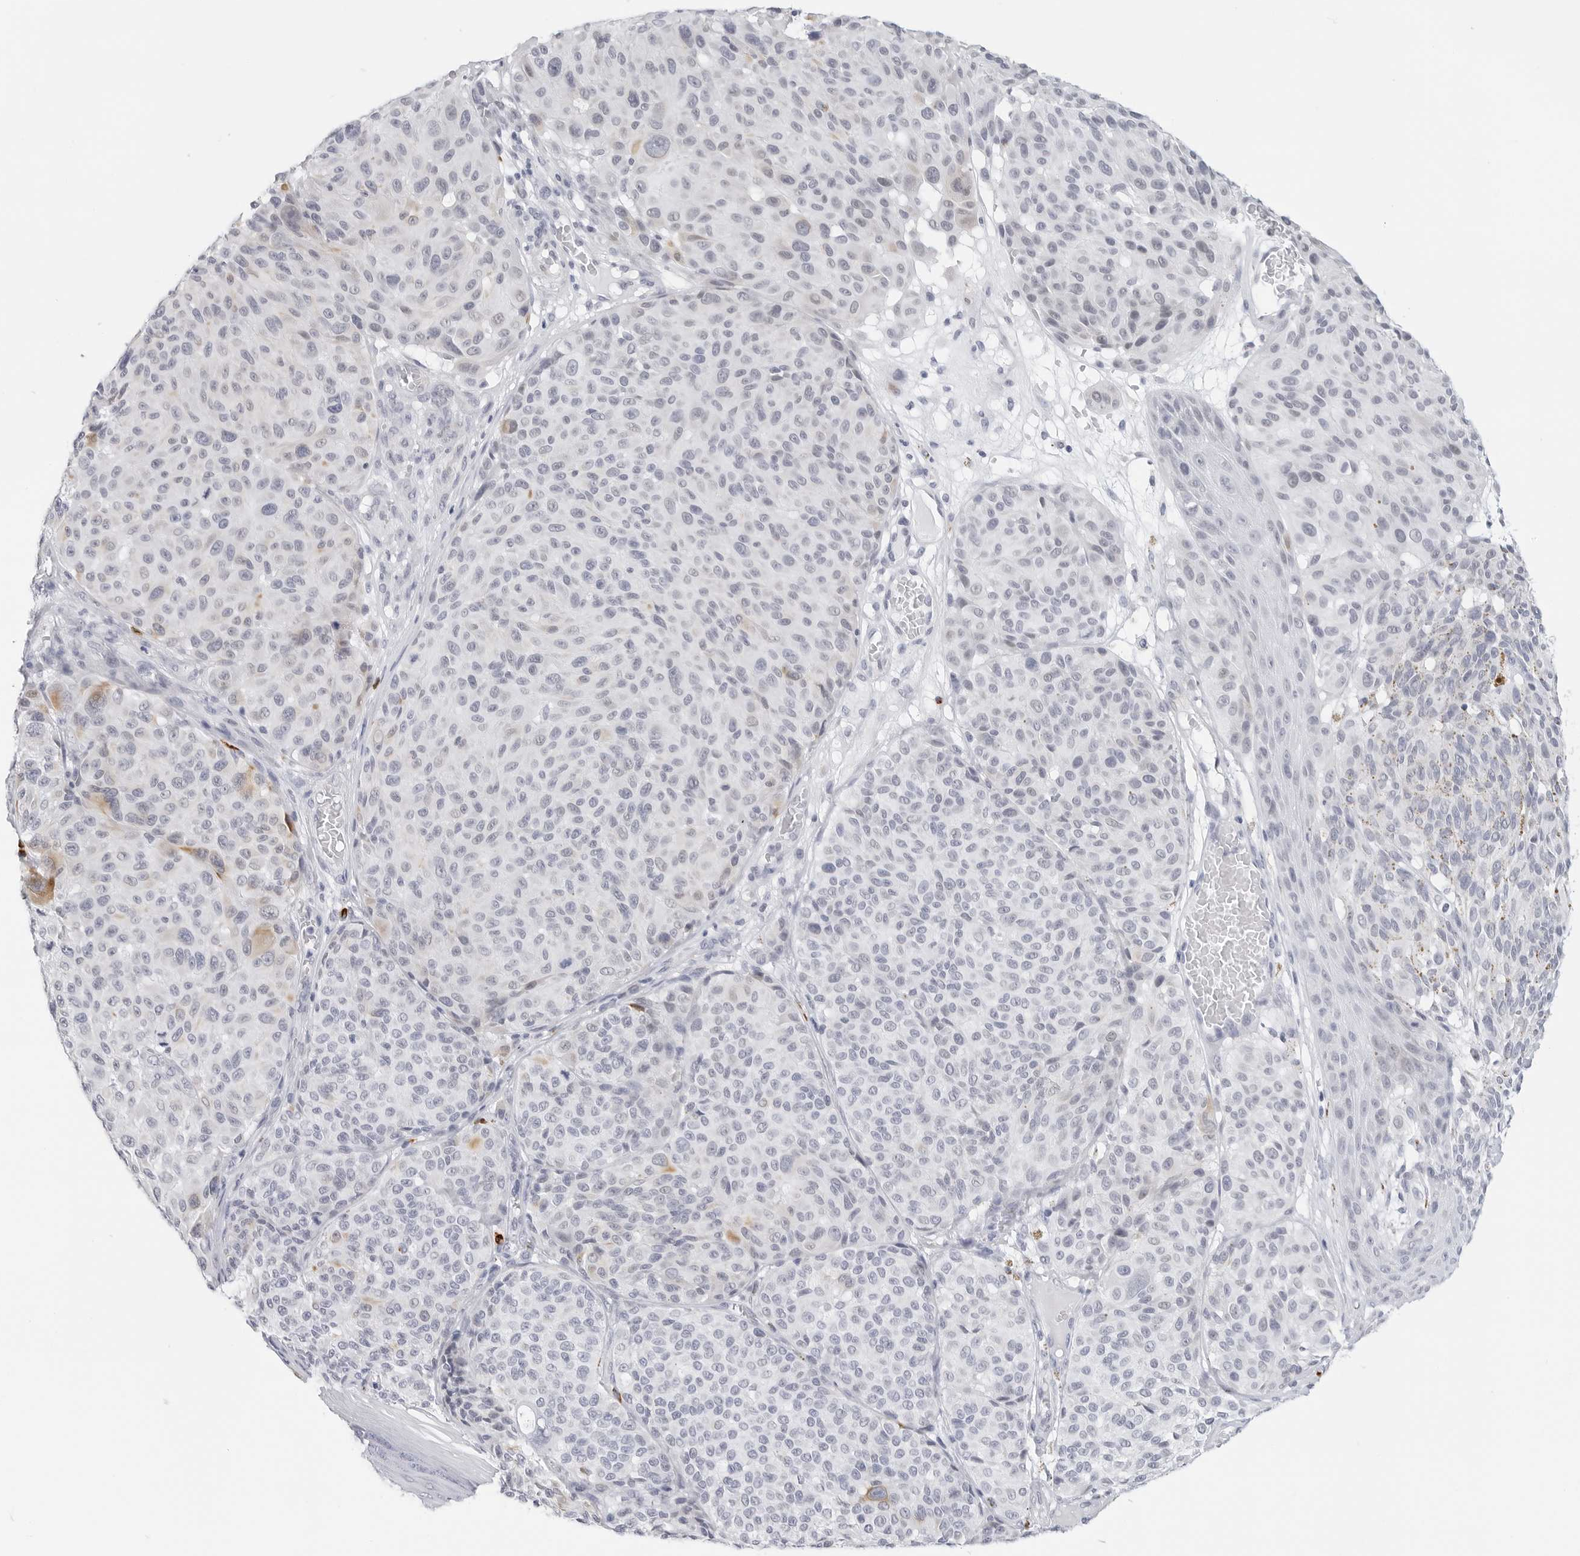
{"staining": {"intensity": "negative", "quantity": "none", "location": "none"}, "tissue": "melanoma", "cell_type": "Tumor cells", "image_type": "cancer", "snomed": [{"axis": "morphology", "description": "Malignant melanoma, NOS"}, {"axis": "topography", "description": "Skin"}], "caption": "The IHC micrograph has no significant staining in tumor cells of malignant melanoma tissue.", "gene": "HSPB7", "patient": {"sex": "male", "age": 83}}